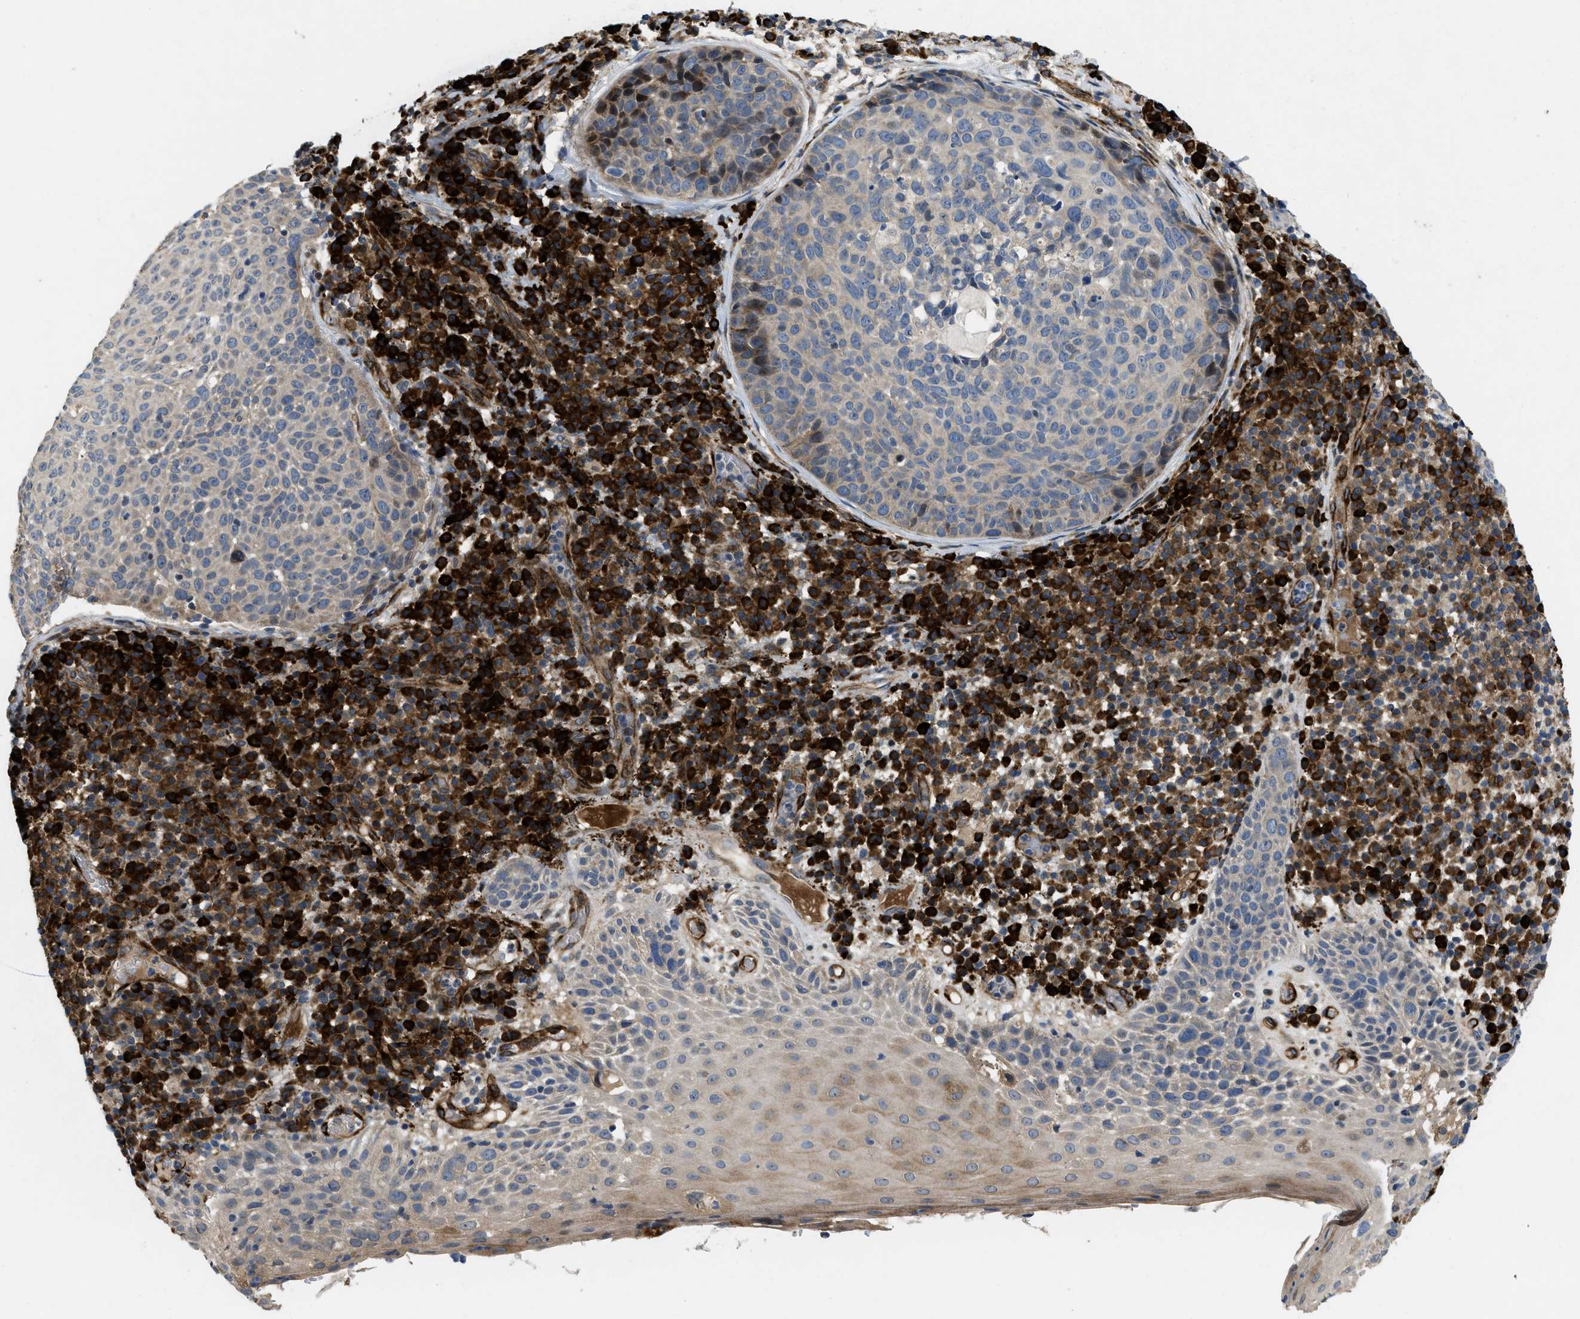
{"staining": {"intensity": "negative", "quantity": "none", "location": "none"}, "tissue": "skin cancer", "cell_type": "Tumor cells", "image_type": "cancer", "snomed": [{"axis": "morphology", "description": "Squamous cell carcinoma in situ, NOS"}, {"axis": "morphology", "description": "Squamous cell carcinoma, NOS"}, {"axis": "topography", "description": "Skin"}], "caption": "DAB (3,3'-diaminobenzidine) immunohistochemical staining of skin cancer reveals no significant expression in tumor cells. (DAB (3,3'-diaminobenzidine) immunohistochemistry, high magnification).", "gene": "HSPA12B", "patient": {"sex": "male", "age": 93}}